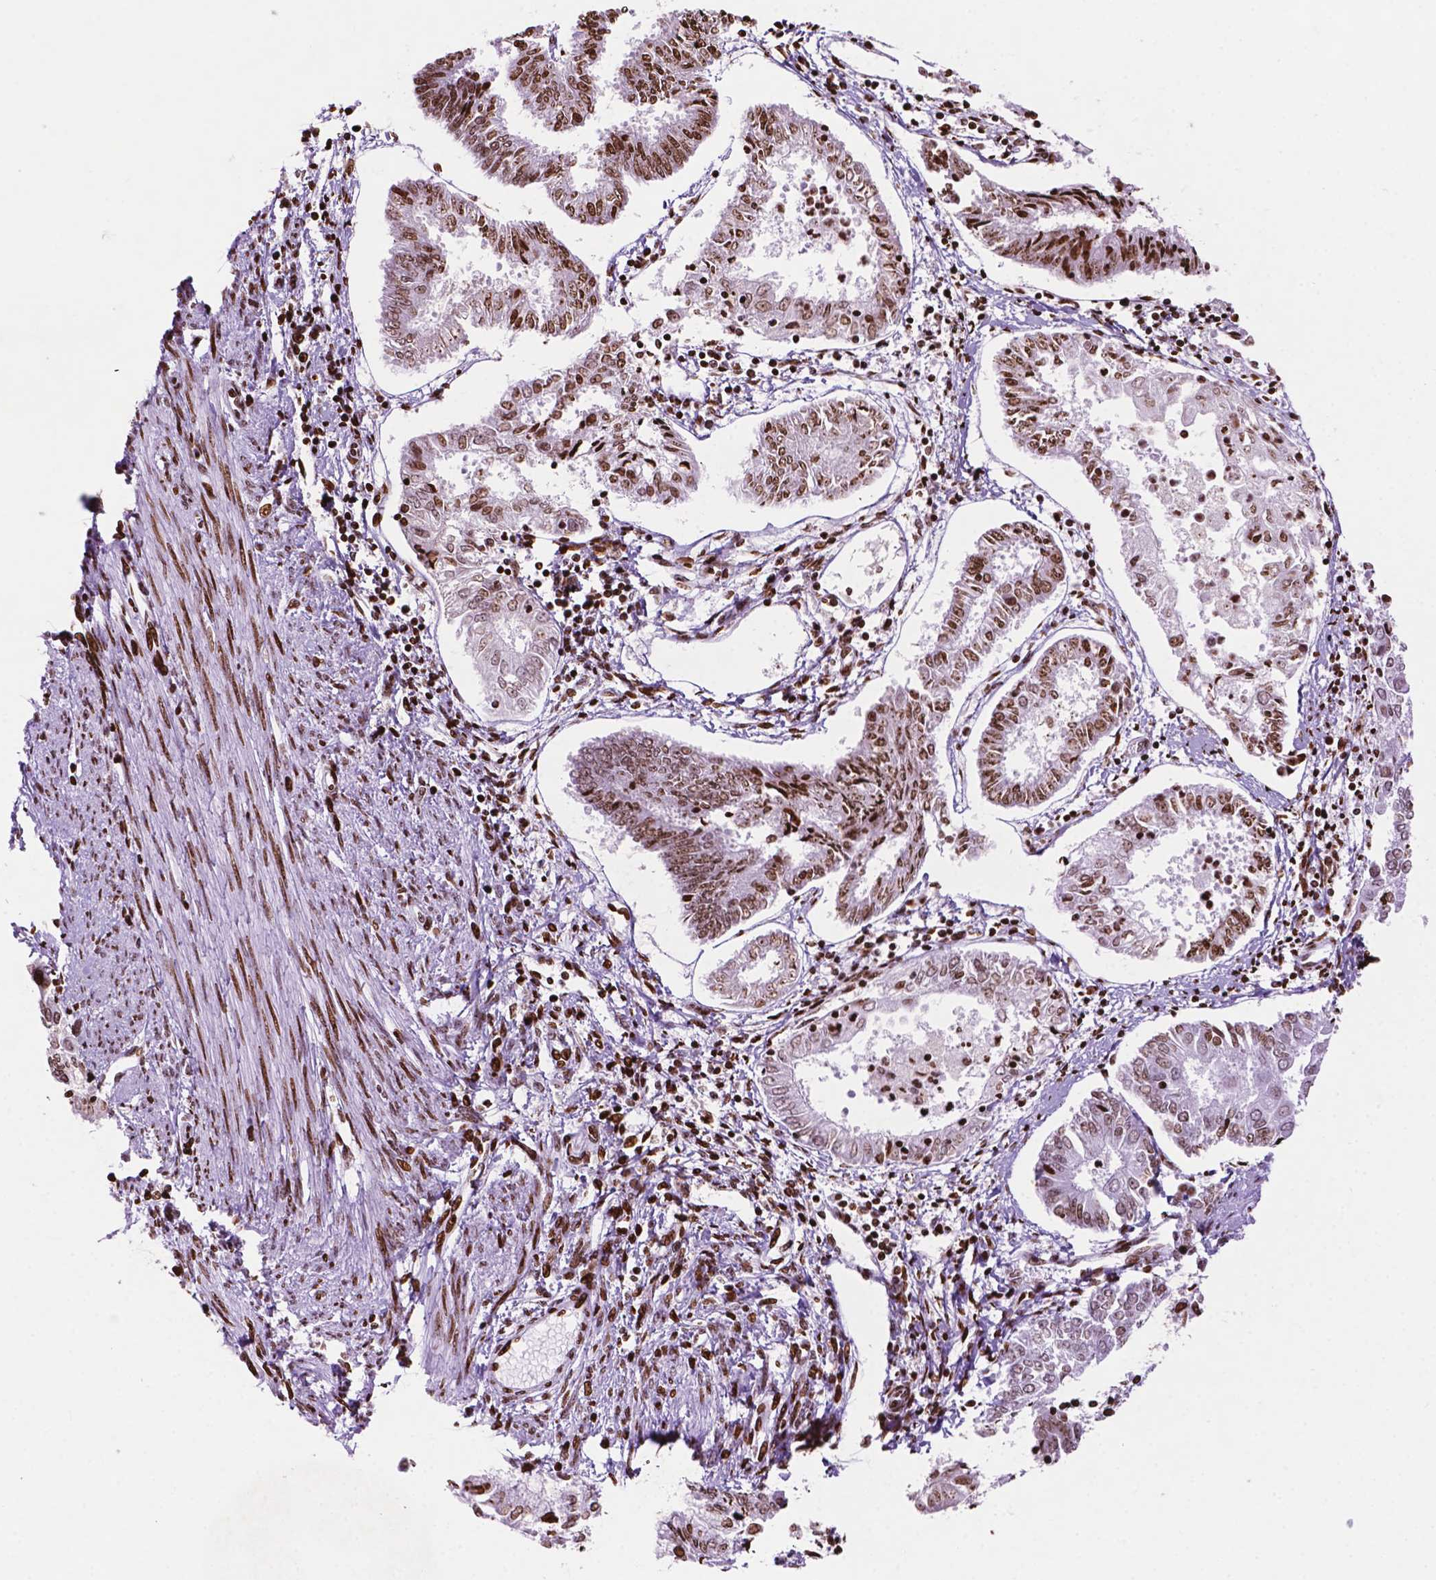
{"staining": {"intensity": "moderate", "quantity": ">75%", "location": "nuclear"}, "tissue": "endometrial cancer", "cell_type": "Tumor cells", "image_type": "cancer", "snomed": [{"axis": "morphology", "description": "Adenocarcinoma, NOS"}, {"axis": "topography", "description": "Endometrium"}], "caption": "The photomicrograph exhibits immunohistochemical staining of endometrial cancer (adenocarcinoma). There is moderate nuclear expression is appreciated in approximately >75% of tumor cells.", "gene": "TMEM250", "patient": {"sex": "female", "age": 68}}